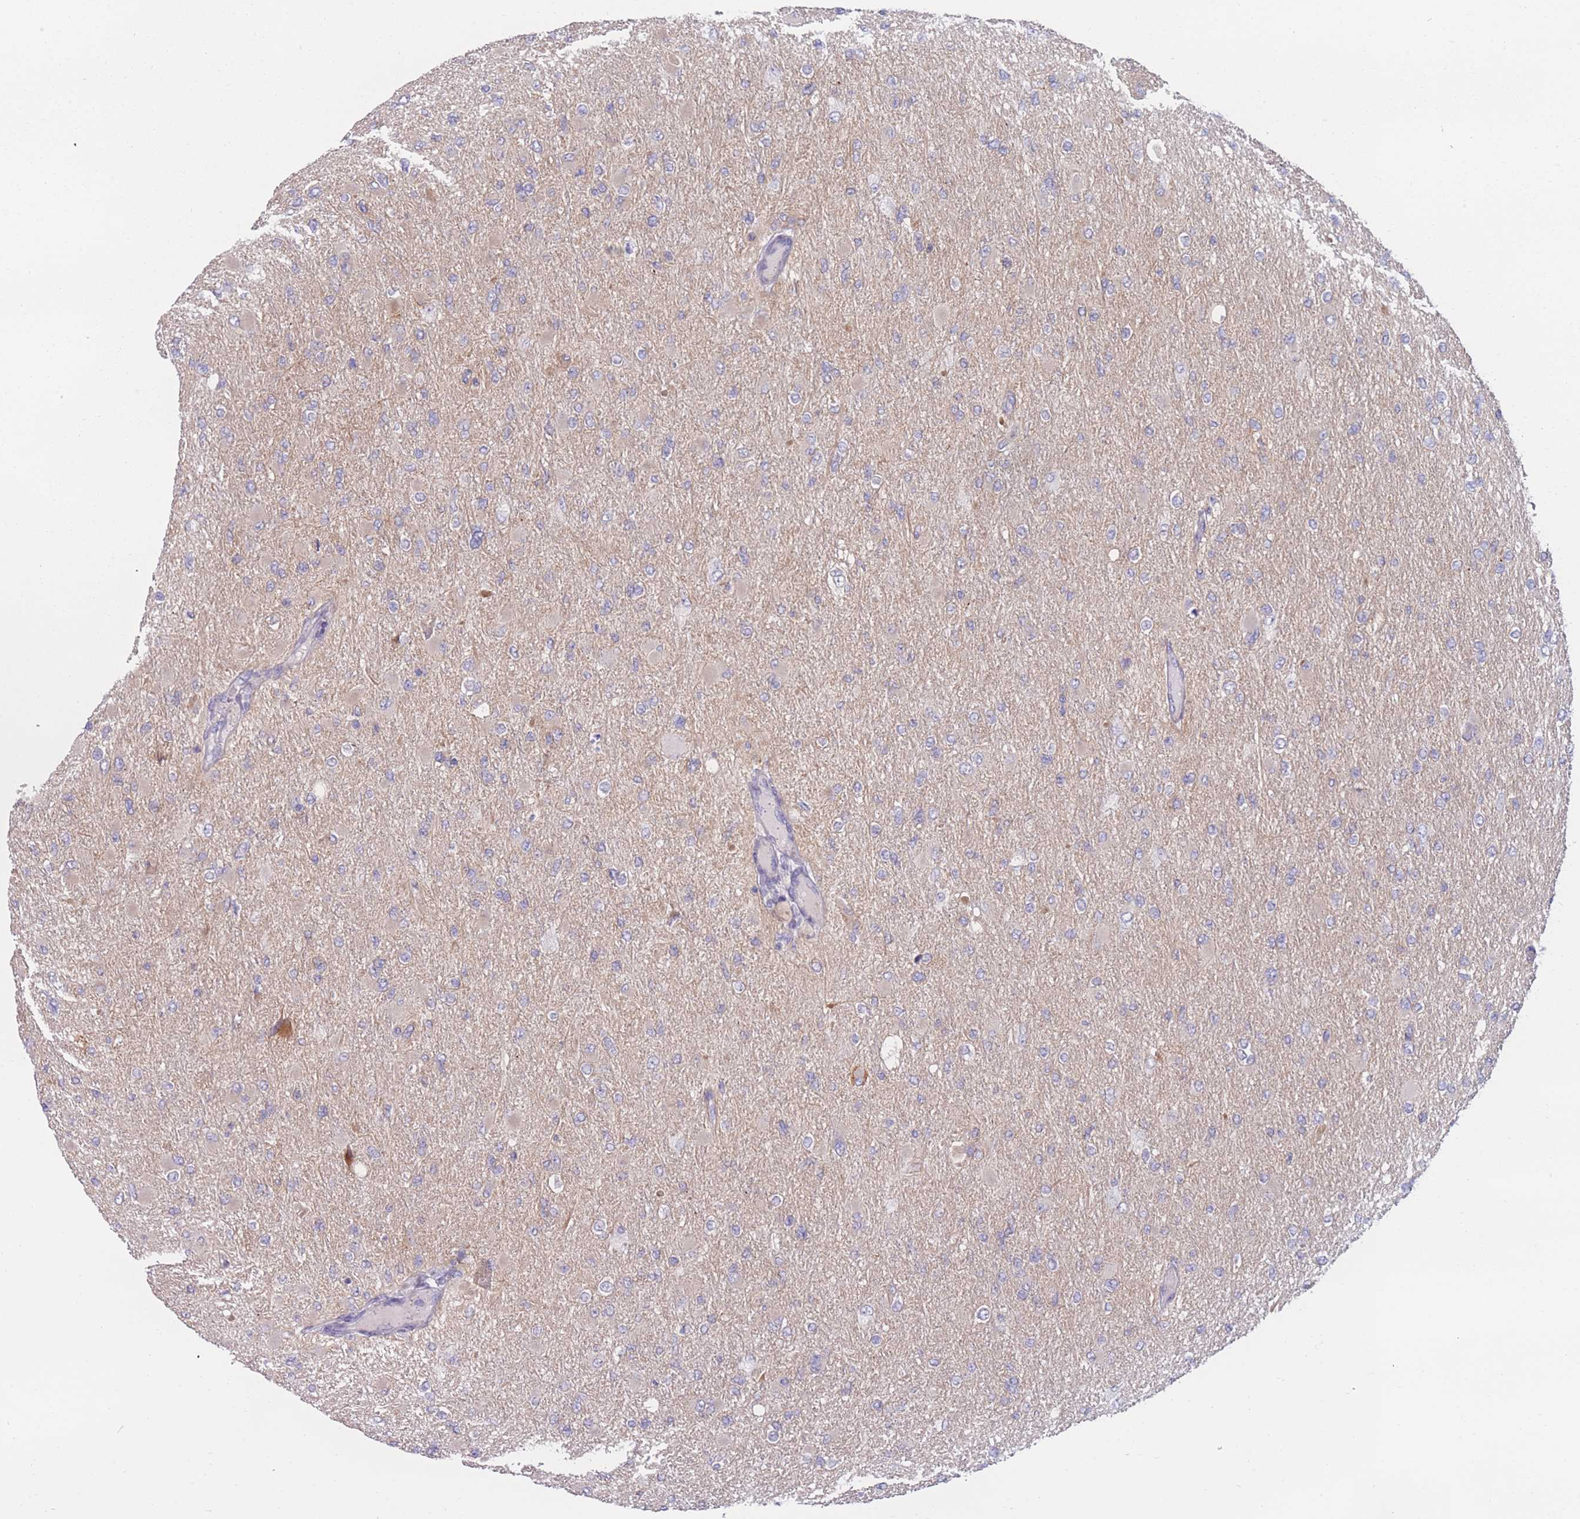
{"staining": {"intensity": "negative", "quantity": "none", "location": "none"}, "tissue": "glioma", "cell_type": "Tumor cells", "image_type": "cancer", "snomed": [{"axis": "morphology", "description": "Glioma, malignant, High grade"}, {"axis": "topography", "description": "Cerebral cortex"}], "caption": "Immunohistochemical staining of human glioma displays no significant positivity in tumor cells.", "gene": "PDE4A", "patient": {"sex": "female", "age": 36}}